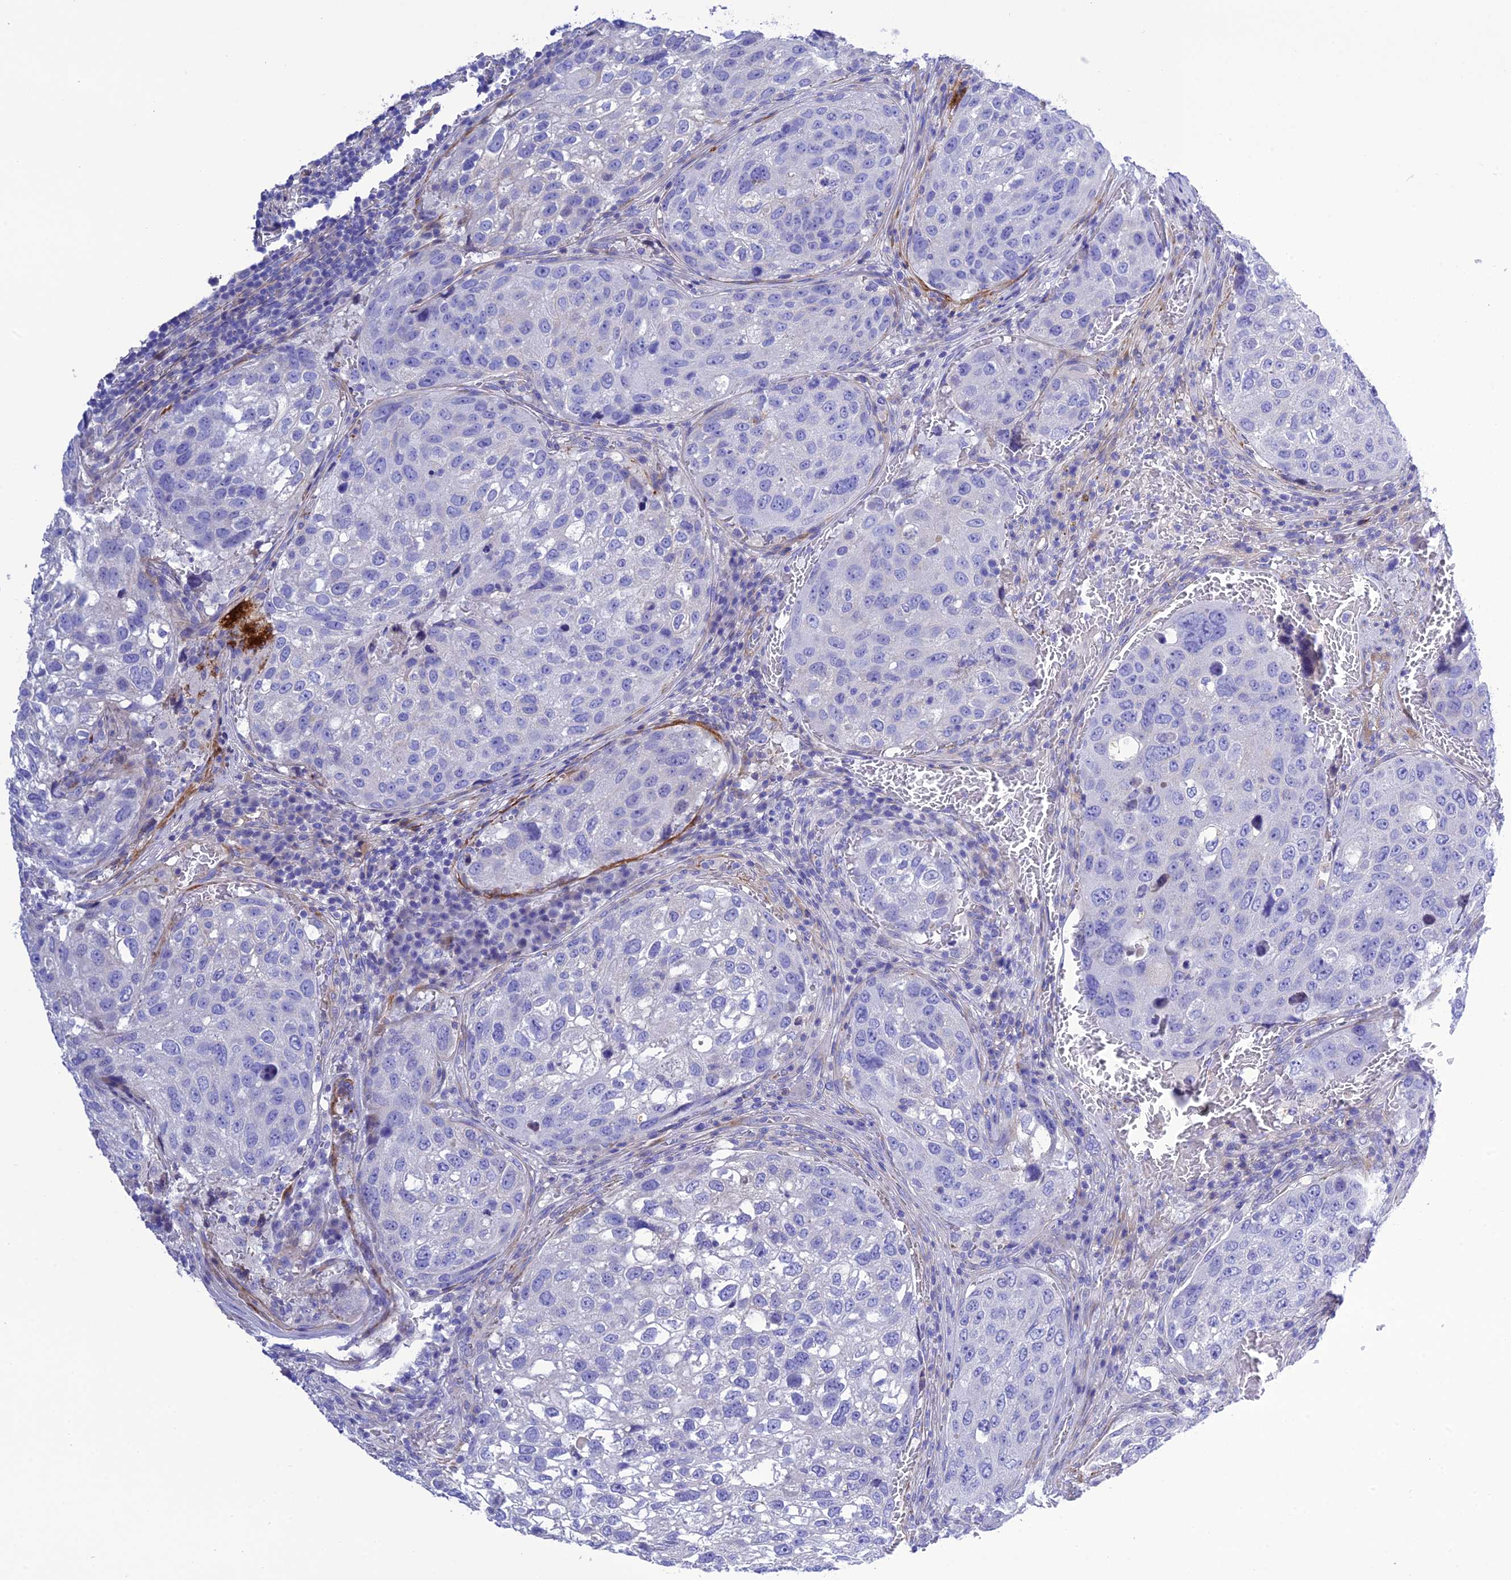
{"staining": {"intensity": "negative", "quantity": "none", "location": "none"}, "tissue": "urothelial cancer", "cell_type": "Tumor cells", "image_type": "cancer", "snomed": [{"axis": "morphology", "description": "Urothelial carcinoma, High grade"}, {"axis": "topography", "description": "Lymph node"}, {"axis": "topography", "description": "Urinary bladder"}], "caption": "Immunohistochemistry of urothelial cancer demonstrates no positivity in tumor cells.", "gene": "FRA10AC1", "patient": {"sex": "male", "age": 51}}